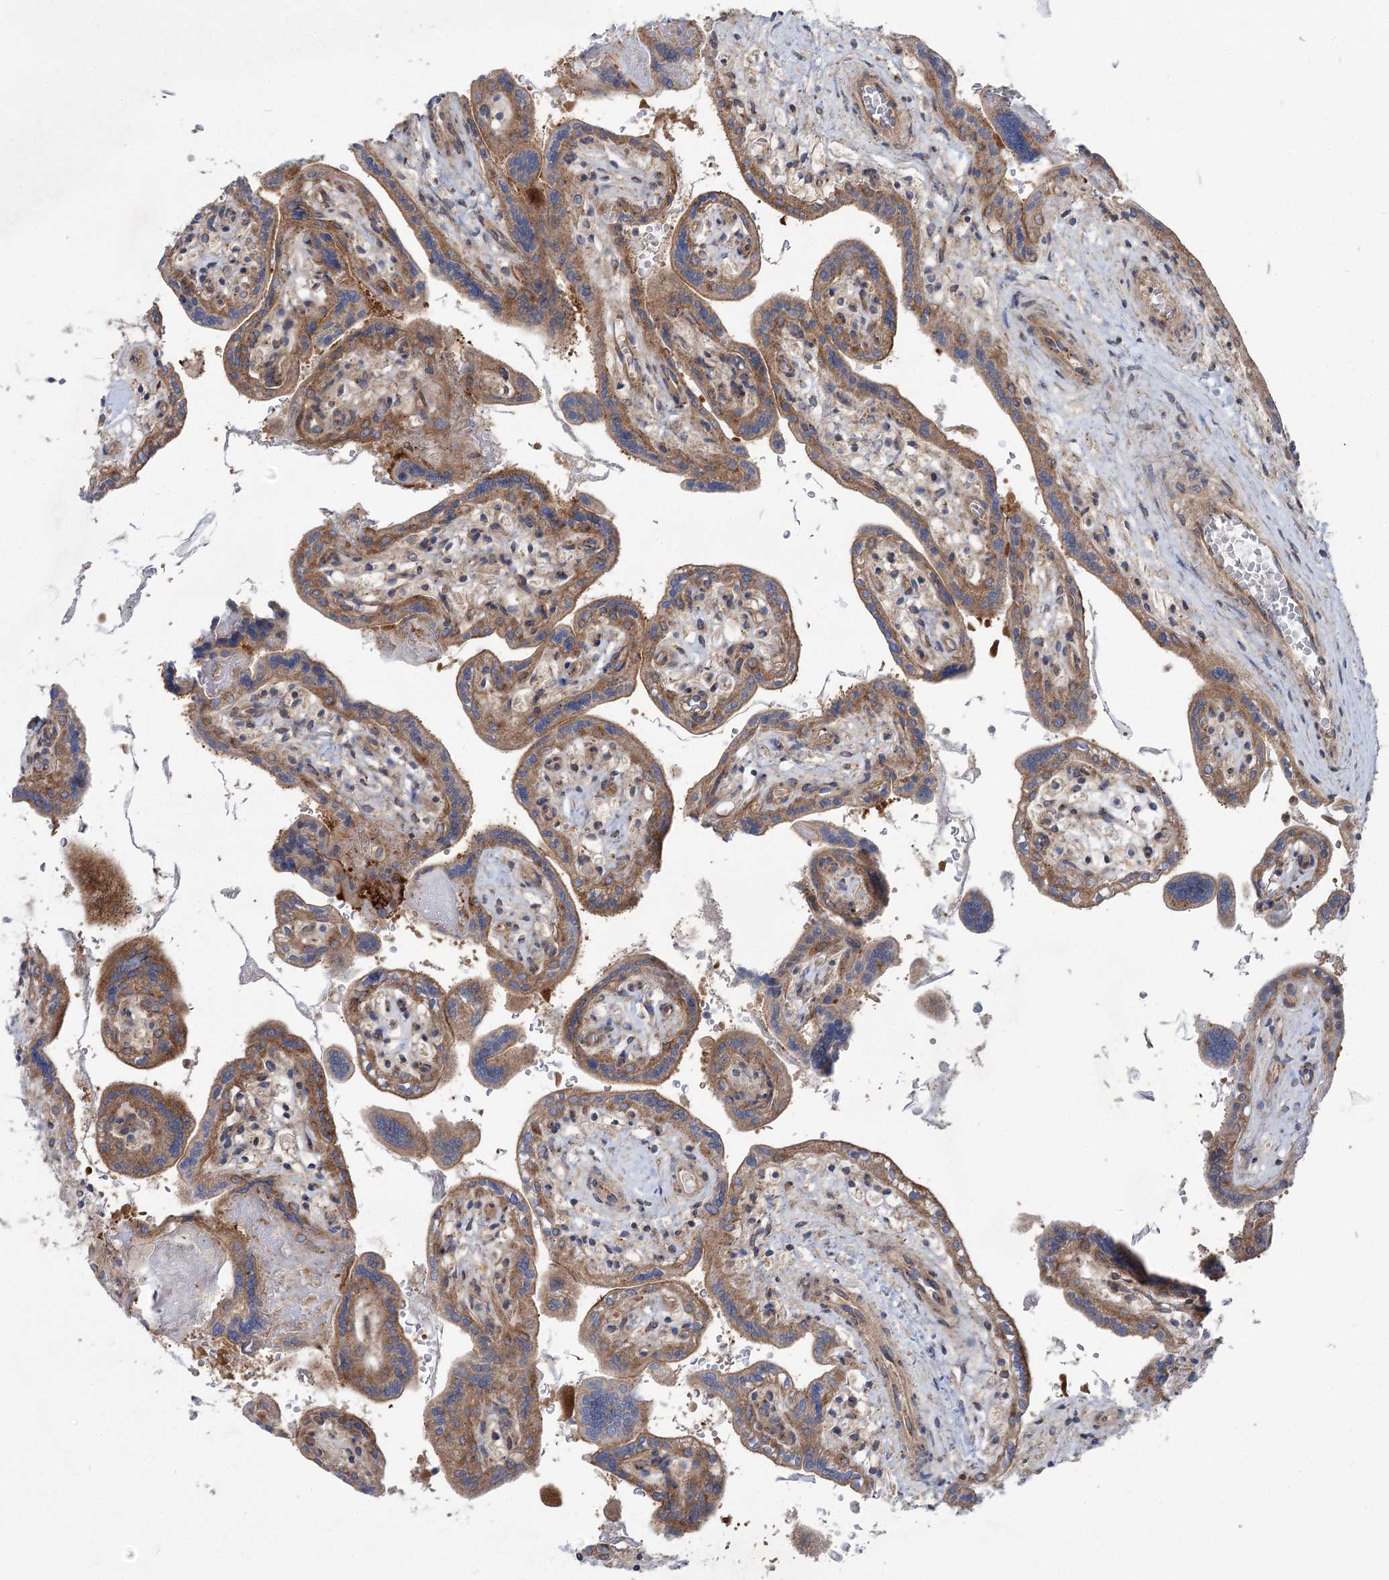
{"staining": {"intensity": "moderate", "quantity": ">75%", "location": "cytoplasmic/membranous"}, "tissue": "placenta", "cell_type": "Trophoblastic cells", "image_type": "normal", "snomed": [{"axis": "morphology", "description": "Normal tissue, NOS"}, {"axis": "topography", "description": "Placenta"}], "caption": "High-magnification brightfield microscopy of normal placenta stained with DAB (brown) and counterstained with hematoxylin (blue). trophoblastic cells exhibit moderate cytoplasmic/membranous expression is present in about>75% of cells.", "gene": "SCN11A", "patient": {"sex": "female", "age": 37}}